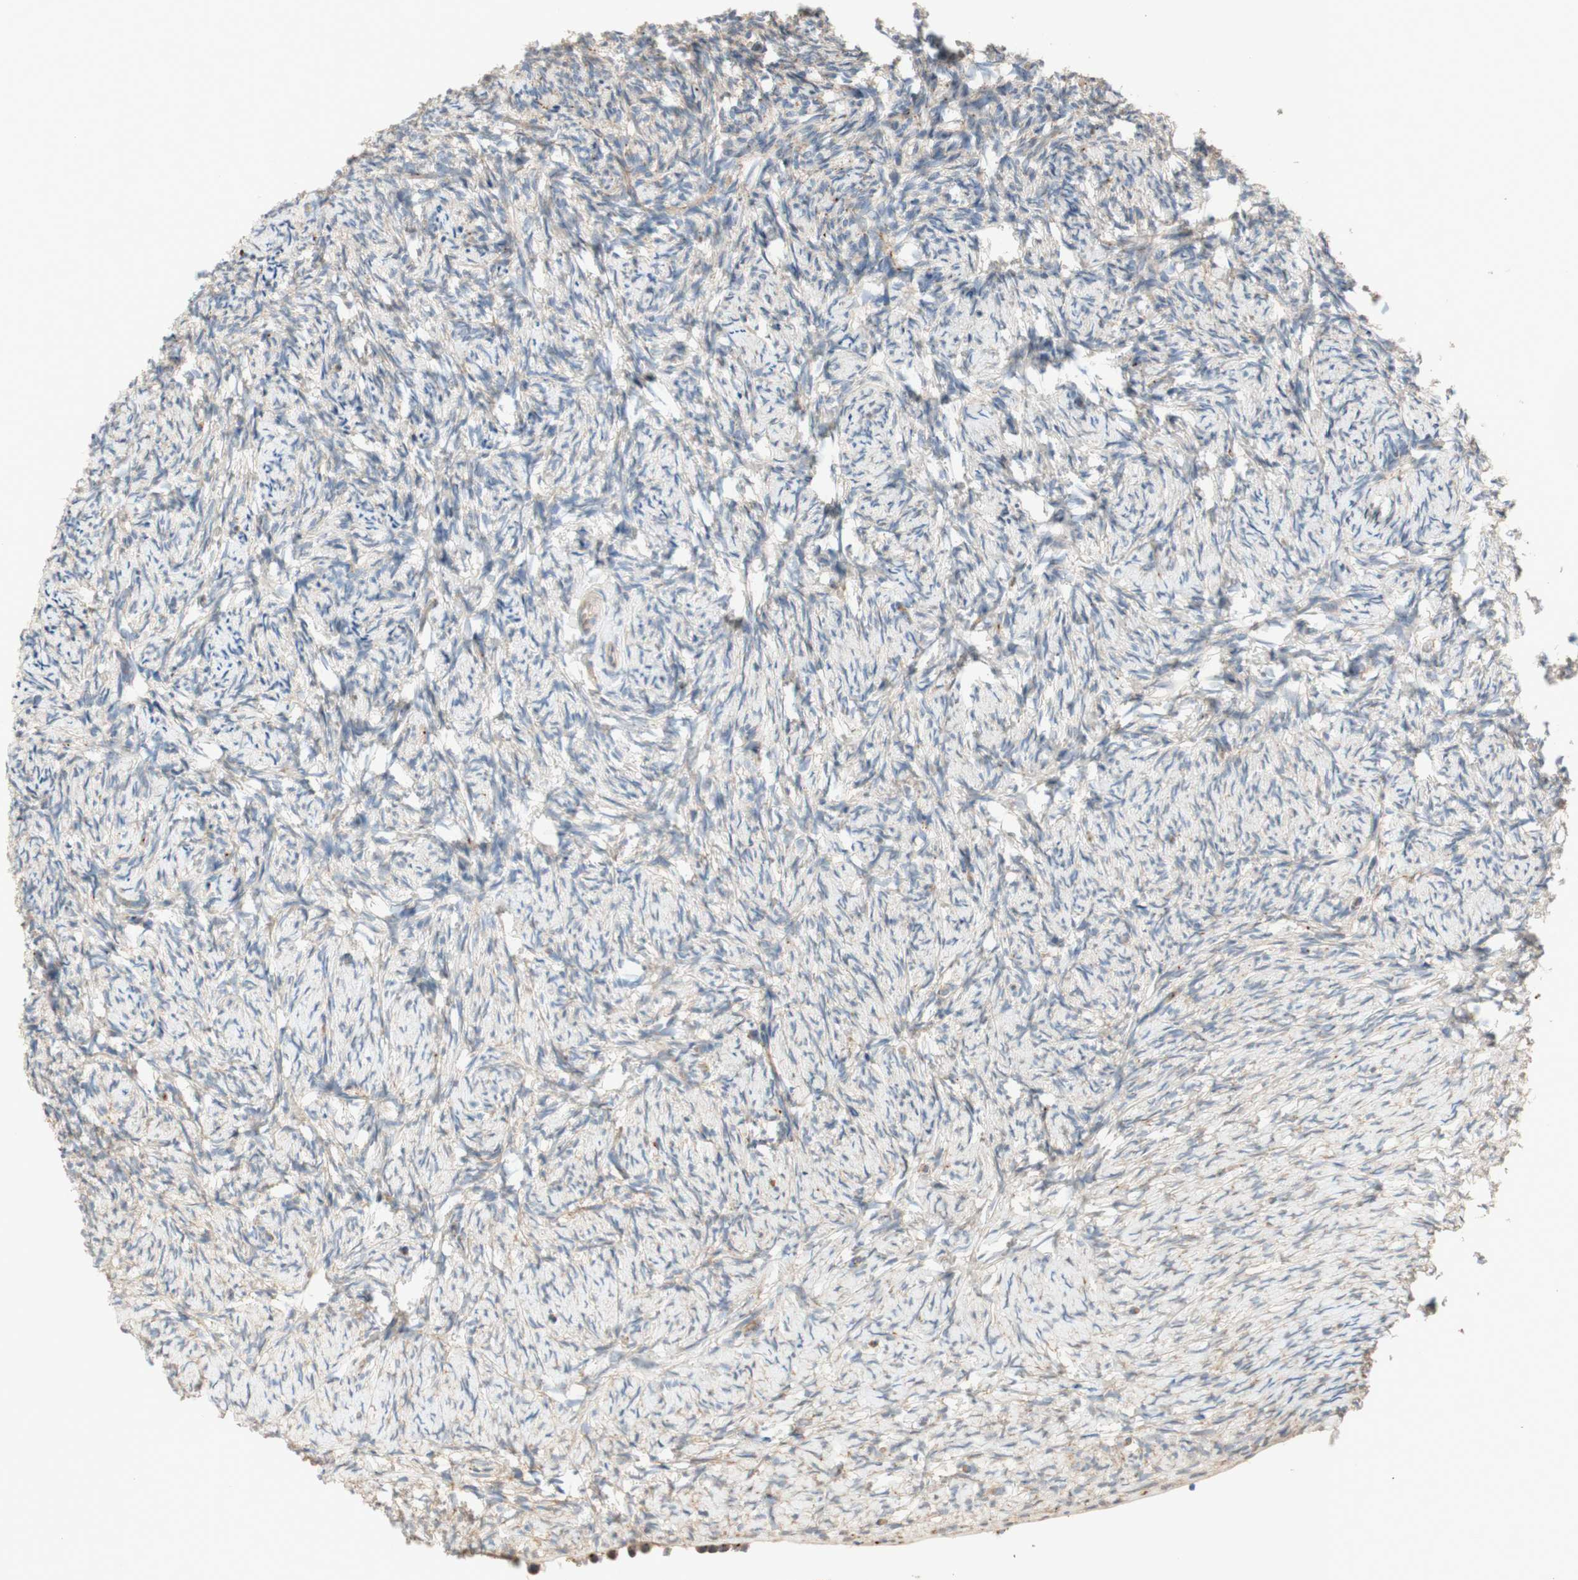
{"staining": {"intensity": "negative", "quantity": "none", "location": "none"}, "tissue": "ovary", "cell_type": "Ovarian stroma cells", "image_type": "normal", "snomed": [{"axis": "morphology", "description": "Normal tissue, NOS"}, {"axis": "topography", "description": "Ovary"}], "caption": "Ovarian stroma cells show no significant protein expression in normal ovary.", "gene": "PTPN21", "patient": {"sex": "female", "age": 60}}